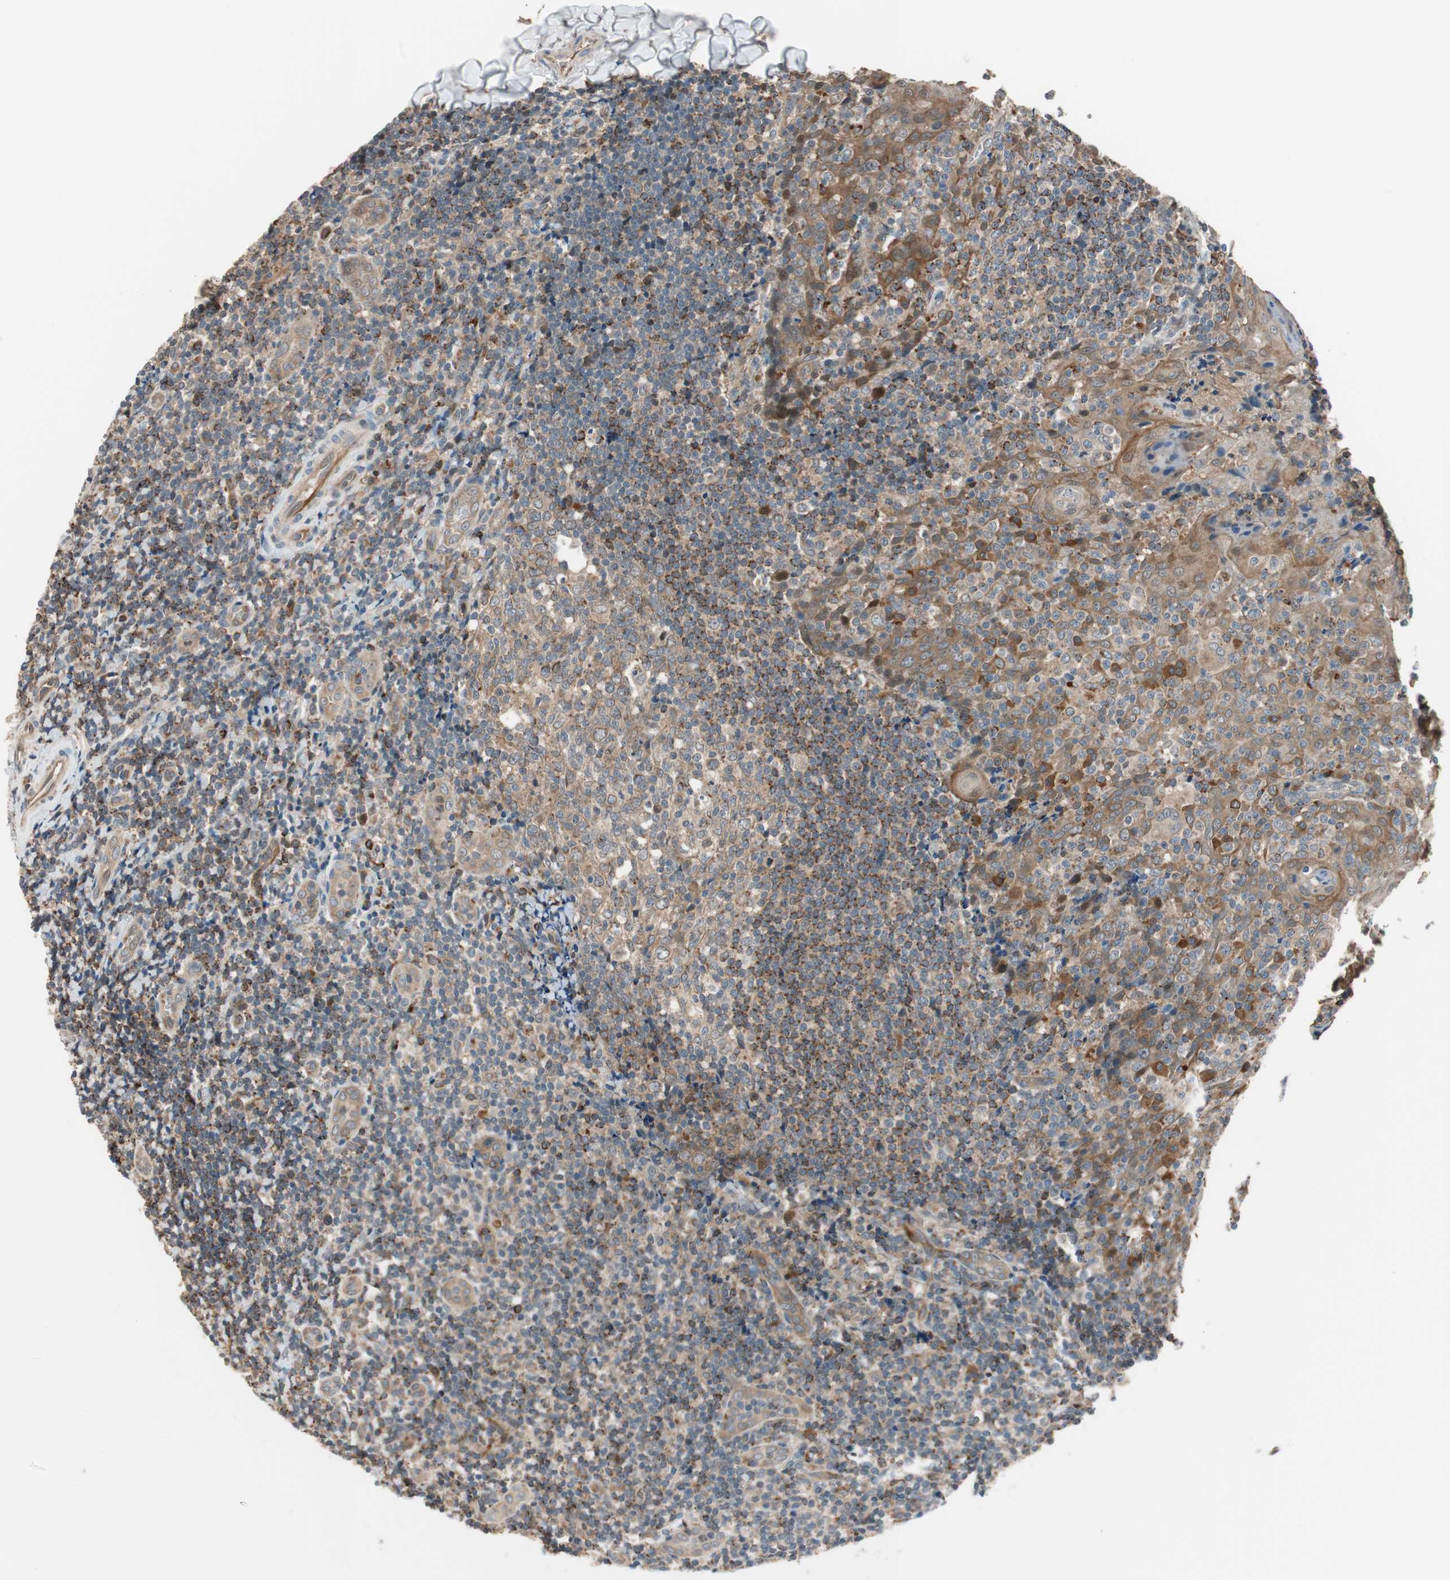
{"staining": {"intensity": "moderate", "quantity": "25%-75%", "location": "cytoplasmic/membranous"}, "tissue": "tonsil", "cell_type": "Germinal center cells", "image_type": "normal", "snomed": [{"axis": "morphology", "description": "Normal tissue, NOS"}, {"axis": "topography", "description": "Tonsil"}], "caption": "Tonsil stained with DAB IHC demonstrates medium levels of moderate cytoplasmic/membranous staining in approximately 25%-75% of germinal center cells.", "gene": "P3R3URF", "patient": {"sex": "male", "age": 31}}